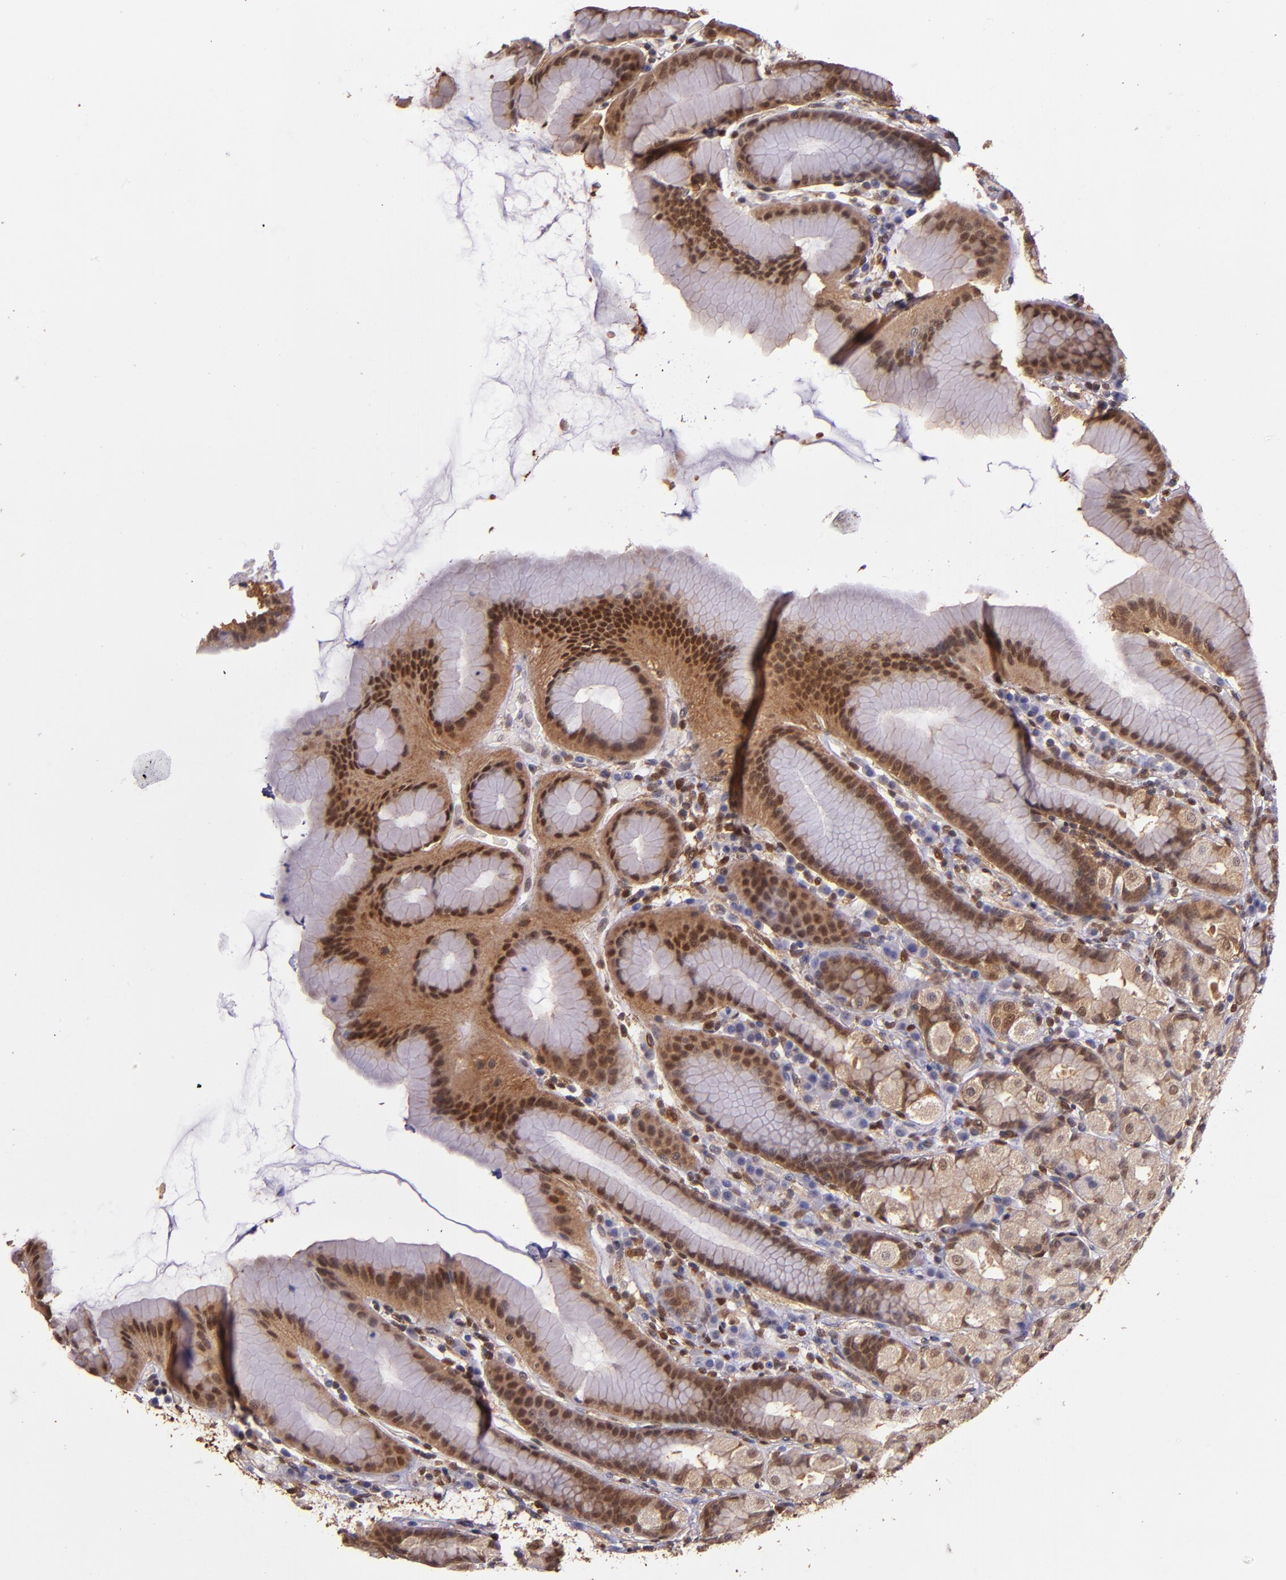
{"staining": {"intensity": "moderate", "quantity": "25%-75%", "location": "cytoplasmic/membranous,nuclear"}, "tissue": "stomach", "cell_type": "Glandular cells", "image_type": "normal", "snomed": [{"axis": "morphology", "description": "Normal tissue, NOS"}, {"axis": "topography", "description": "Stomach, upper"}], "caption": "The image shows immunohistochemical staining of unremarkable stomach. There is moderate cytoplasmic/membranous,nuclear staining is identified in about 25%-75% of glandular cells. (brown staining indicates protein expression, while blue staining denotes nuclei).", "gene": "STAT6", "patient": {"sex": "male", "age": 68}}